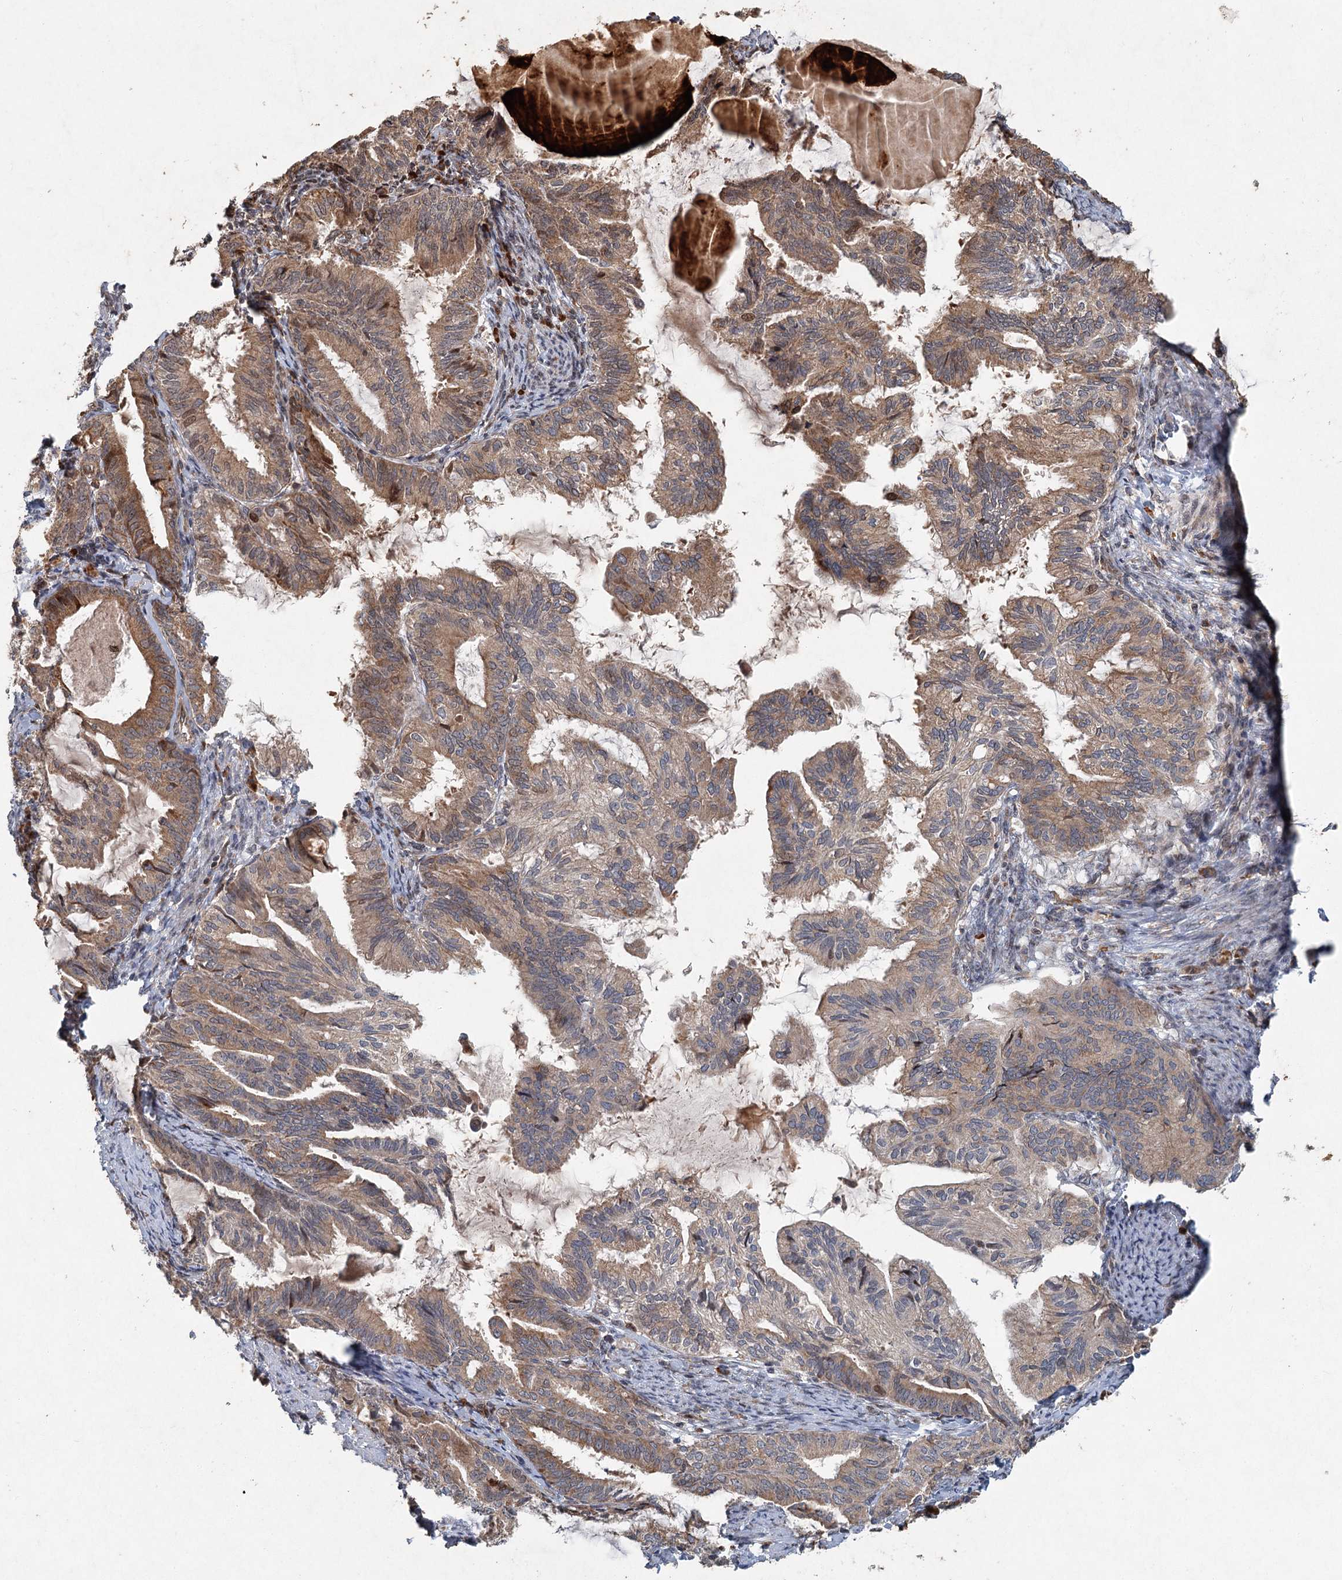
{"staining": {"intensity": "moderate", "quantity": ">75%", "location": "cytoplasmic/membranous"}, "tissue": "endometrial cancer", "cell_type": "Tumor cells", "image_type": "cancer", "snomed": [{"axis": "morphology", "description": "Adenocarcinoma, NOS"}, {"axis": "topography", "description": "Endometrium"}], "caption": "Adenocarcinoma (endometrial) stained with DAB (3,3'-diaminobenzidine) IHC shows medium levels of moderate cytoplasmic/membranous expression in approximately >75% of tumor cells. (Brightfield microscopy of DAB IHC at high magnification).", "gene": "SRPX2", "patient": {"sex": "female", "age": 86}}